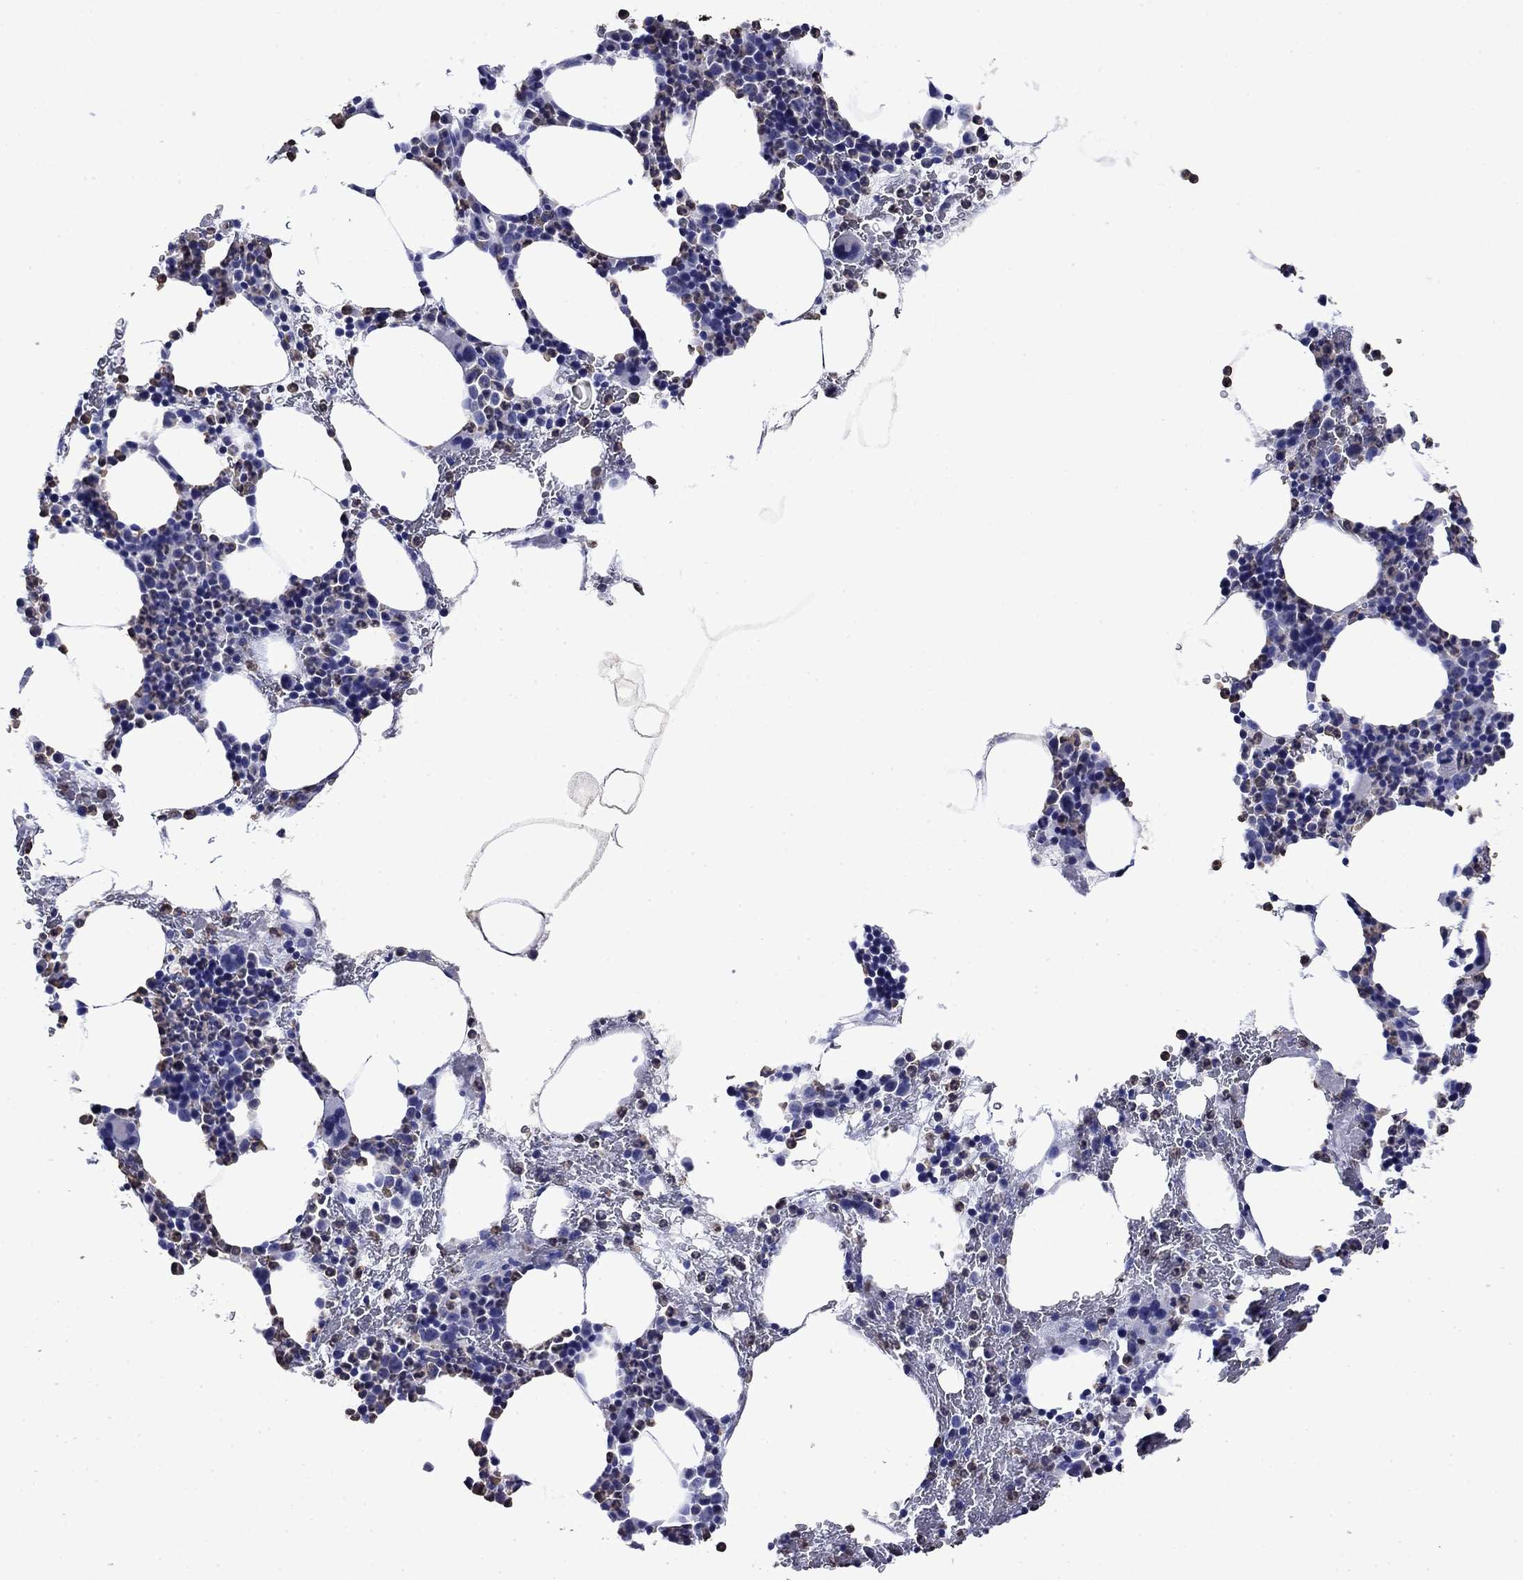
{"staining": {"intensity": "moderate", "quantity": "<25%", "location": "cytoplasmic/membranous"}, "tissue": "bone marrow", "cell_type": "Hematopoietic cells", "image_type": "normal", "snomed": [{"axis": "morphology", "description": "Normal tissue, NOS"}, {"axis": "topography", "description": "Bone marrow"}], "caption": "Immunohistochemical staining of normal bone marrow displays low levels of moderate cytoplasmic/membranous expression in approximately <25% of hematopoietic cells.", "gene": "TFR2", "patient": {"sex": "male", "age": 83}}